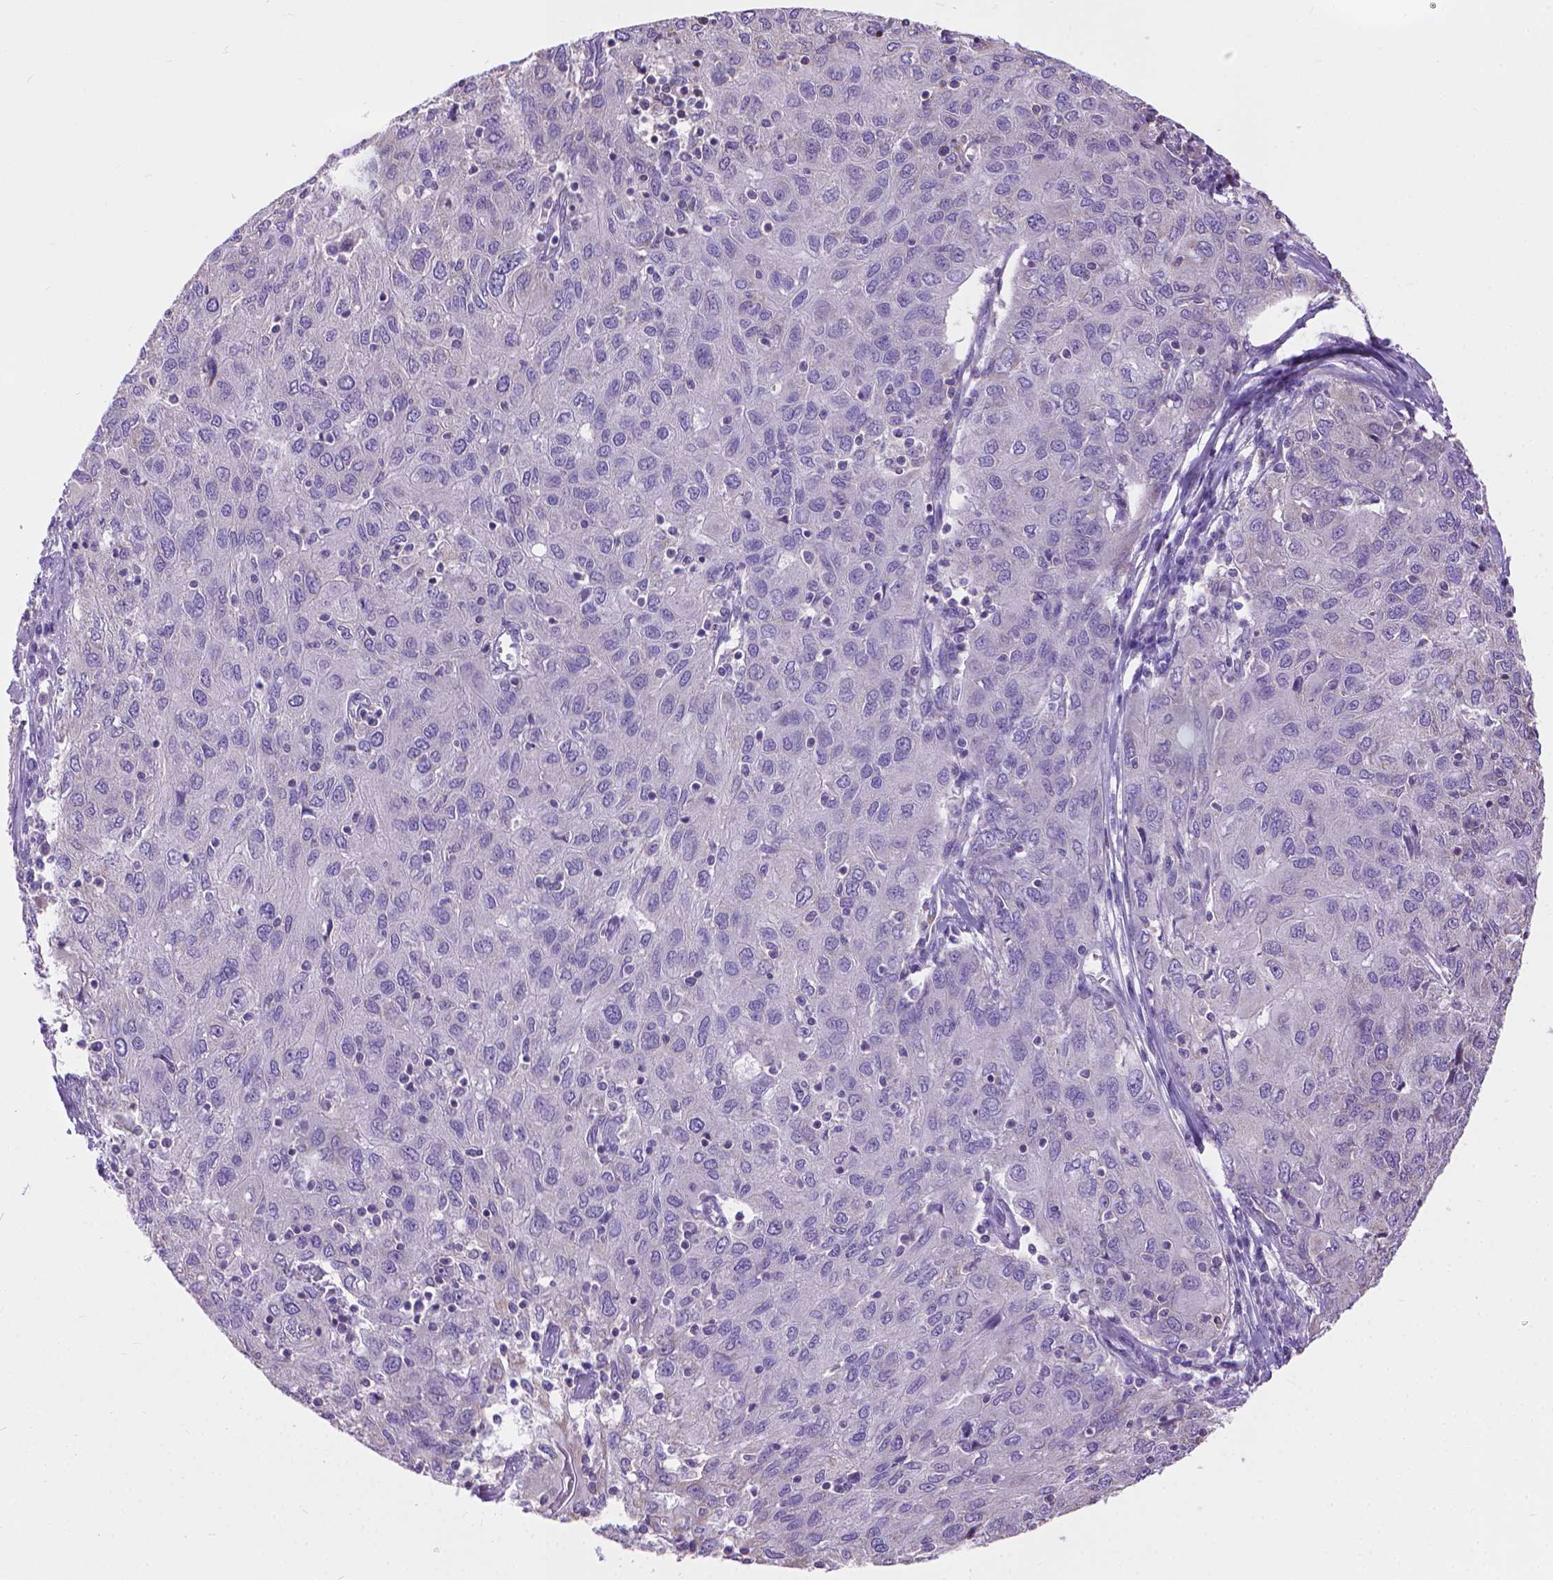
{"staining": {"intensity": "negative", "quantity": "none", "location": "none"}, "tissue": "ovarian cancer", "cell_type": "Tumor cells", "image_type": "cancer", "snomed": [{"axis": "morphology", "description": "Carcinoma, endometroid"}, {"axis": "topography", "description": "Ovary"}], "caption": "IHC of ovarian cancer displays no expression in tumor cells. (DAB IHC visualized using brightfield microscopy, high magnification).", "gene": "SYN1", "patient": {"sex": "female", "age": 50}}